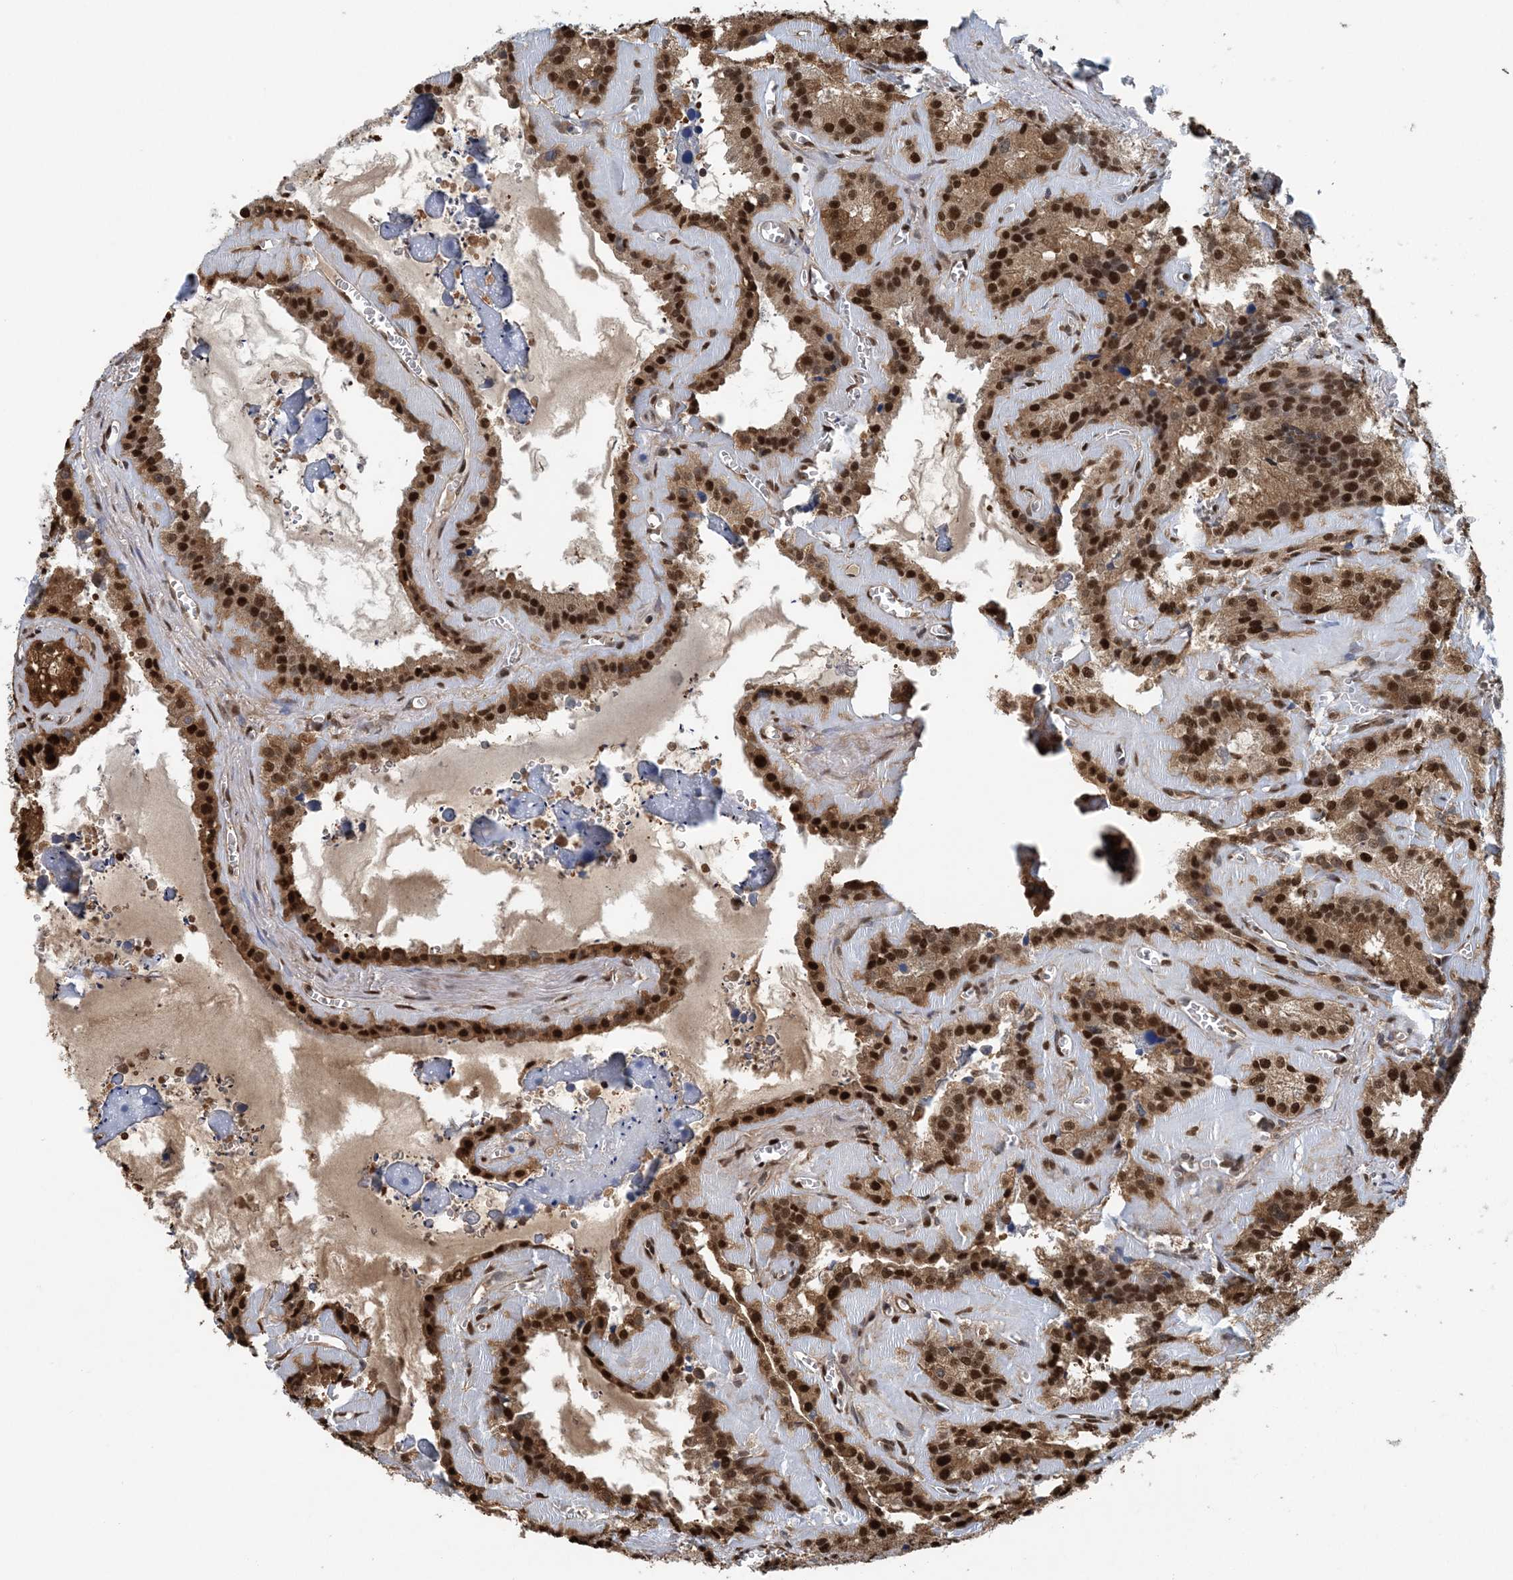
{"staining": {"intensity": "strong", "quantity": ">75%", "location": "cytoplasmic/membranous,nuclear"}, "tissue": "seminal vesicle", "cell_type": "Glandular cells", "image_type": "normal", "snomed": [{"axis": "morphology", "description": "Normal tissue, NOS"}, {"axis": "topography", "description": "Prostate"}, {"axis": "topography", "description": "Seminal veicle"}], "caption": "Immunohistochemistry (IHC) photomicrograph of benign seminal vesicle stained for a protein (brown), which displays high levels of strong cytoplasmic/membranous,nuclear expression in about >75% of glandular cells.", "gene": "HIKESHI", "patient": {"sex": "male", "age": 59}}